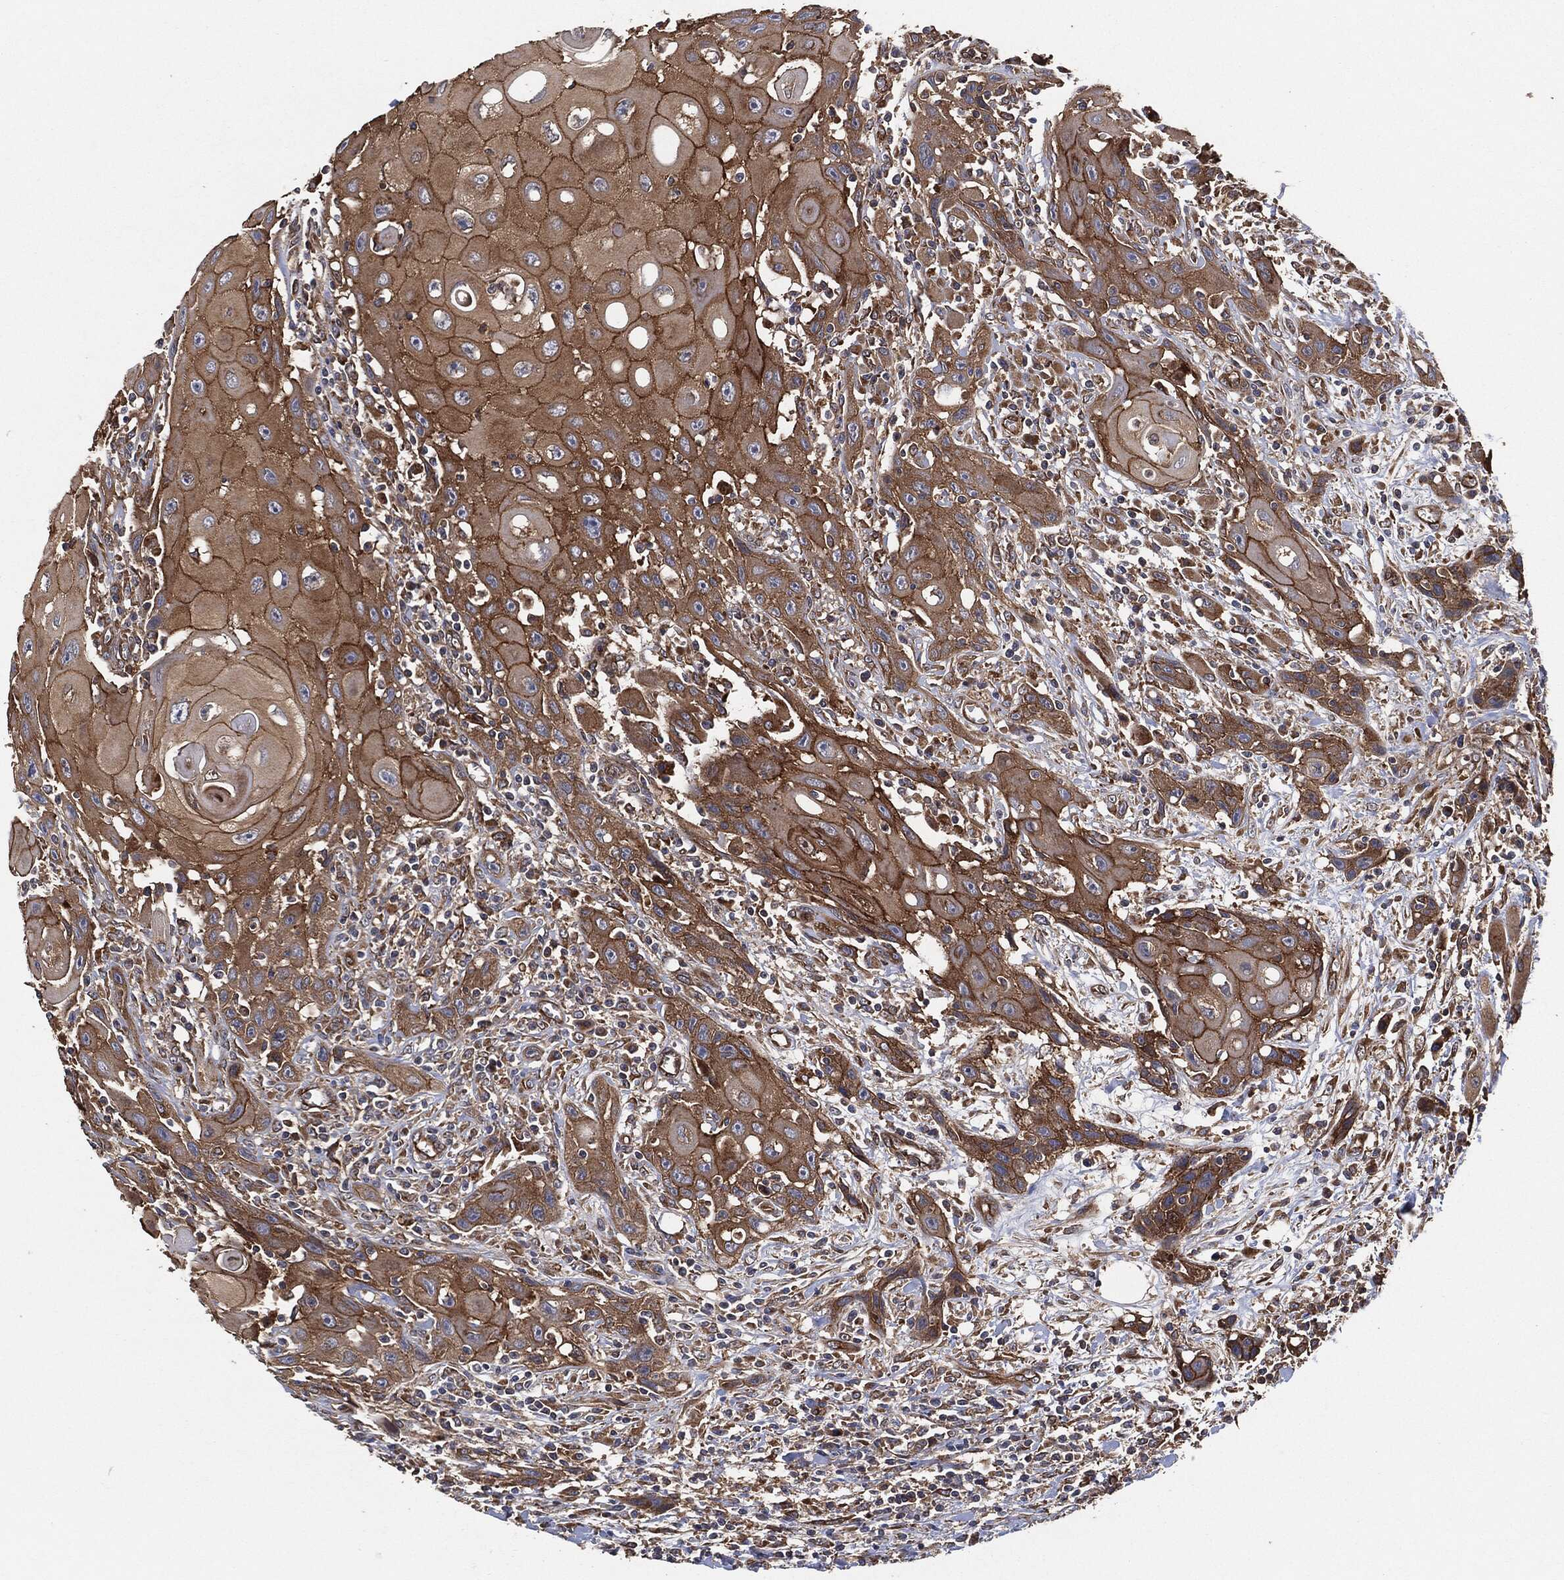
{"staining": {"intensity": "moderate", "quantity": ">75%", "location": "cytoplasmic/membranous"}, "tissue": "head and neck cancer", "cell_type": "Tumor cells", "image_type": "cancer", "snomed": [{"axis": "morphology", "description": "Normal tissue, NOS"}, {"axis": "morphology", "description": "Squamous cell carcinoma, NOS"}, {"axis": "topography", "description": "Oral tissue"}, {"axis": "topography", "description": "Head-Neck"}], "caption": "Immunohistochemistry (IHC) histopathology image of head and neck squamous cell carcinoma stained for a protein (brown), which reveals medium levels of moderate cytoplasmic/membranous staining in about >75% of tumor cells.", "gene": "CTNNA1", "patient": {"sex": "male", "age": 71}}